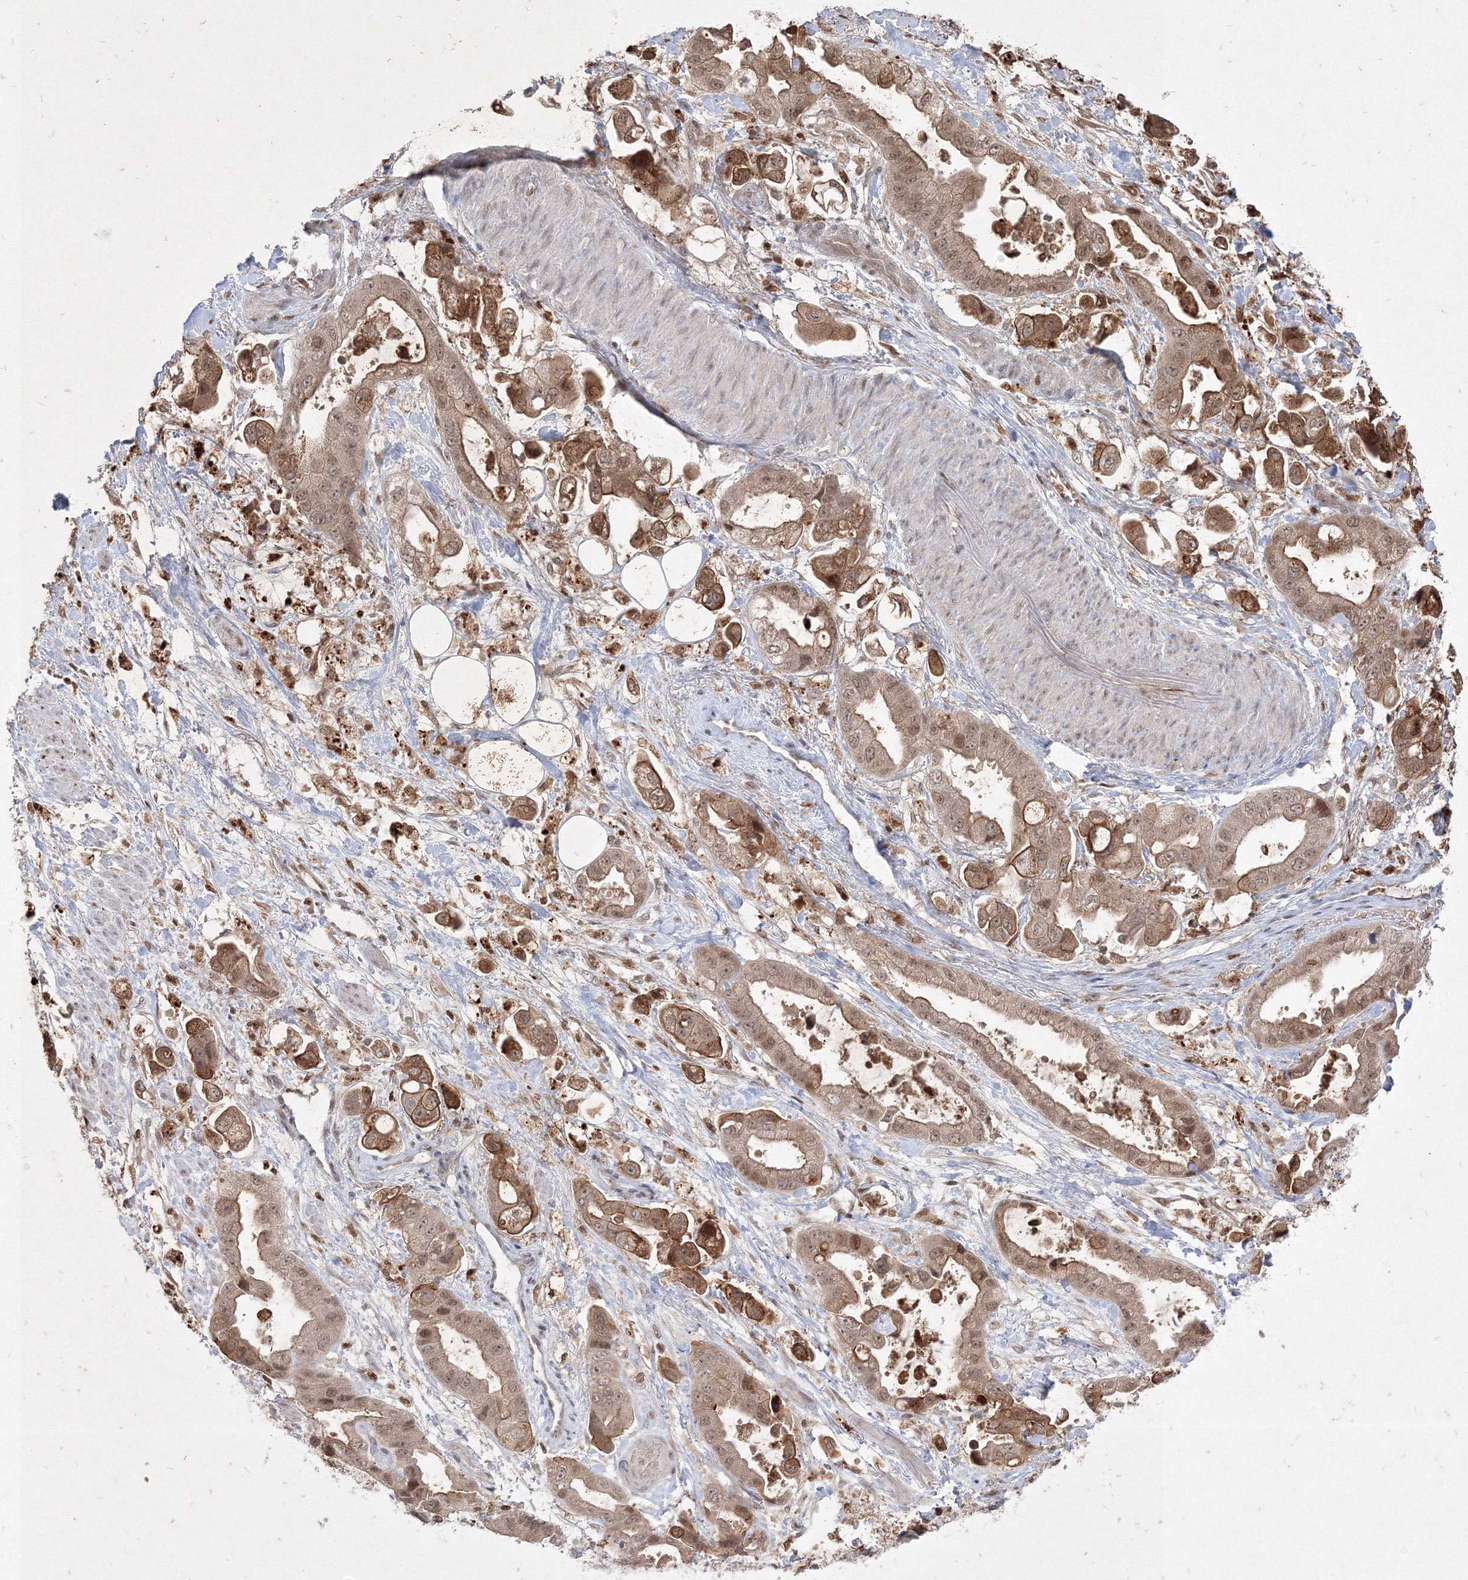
{"staining": {"intensity": "moderate", "quantity": ">75%", "location": "cytoplasmic/membranous,nuclear"}, "tissue": "stomach cancer", "cell_type": "Tumor cells", "image_type": "cancer", "snomed": [{"axis": "morphology", "description": "Adenocarcinoma, NOS"}, {"axis": "topography", "description": "Stomach"}], "caption": "Tumor cells exhibit medium levels of moderate cytoplasmic/membranous and nuclear staining in approximately >75% of cells in human stomach cancer. (DAB = brown stain, brightfield microscopy at high magnification).", "gene": "TAB1", "patient": {"sex": "male", "age": 62}}